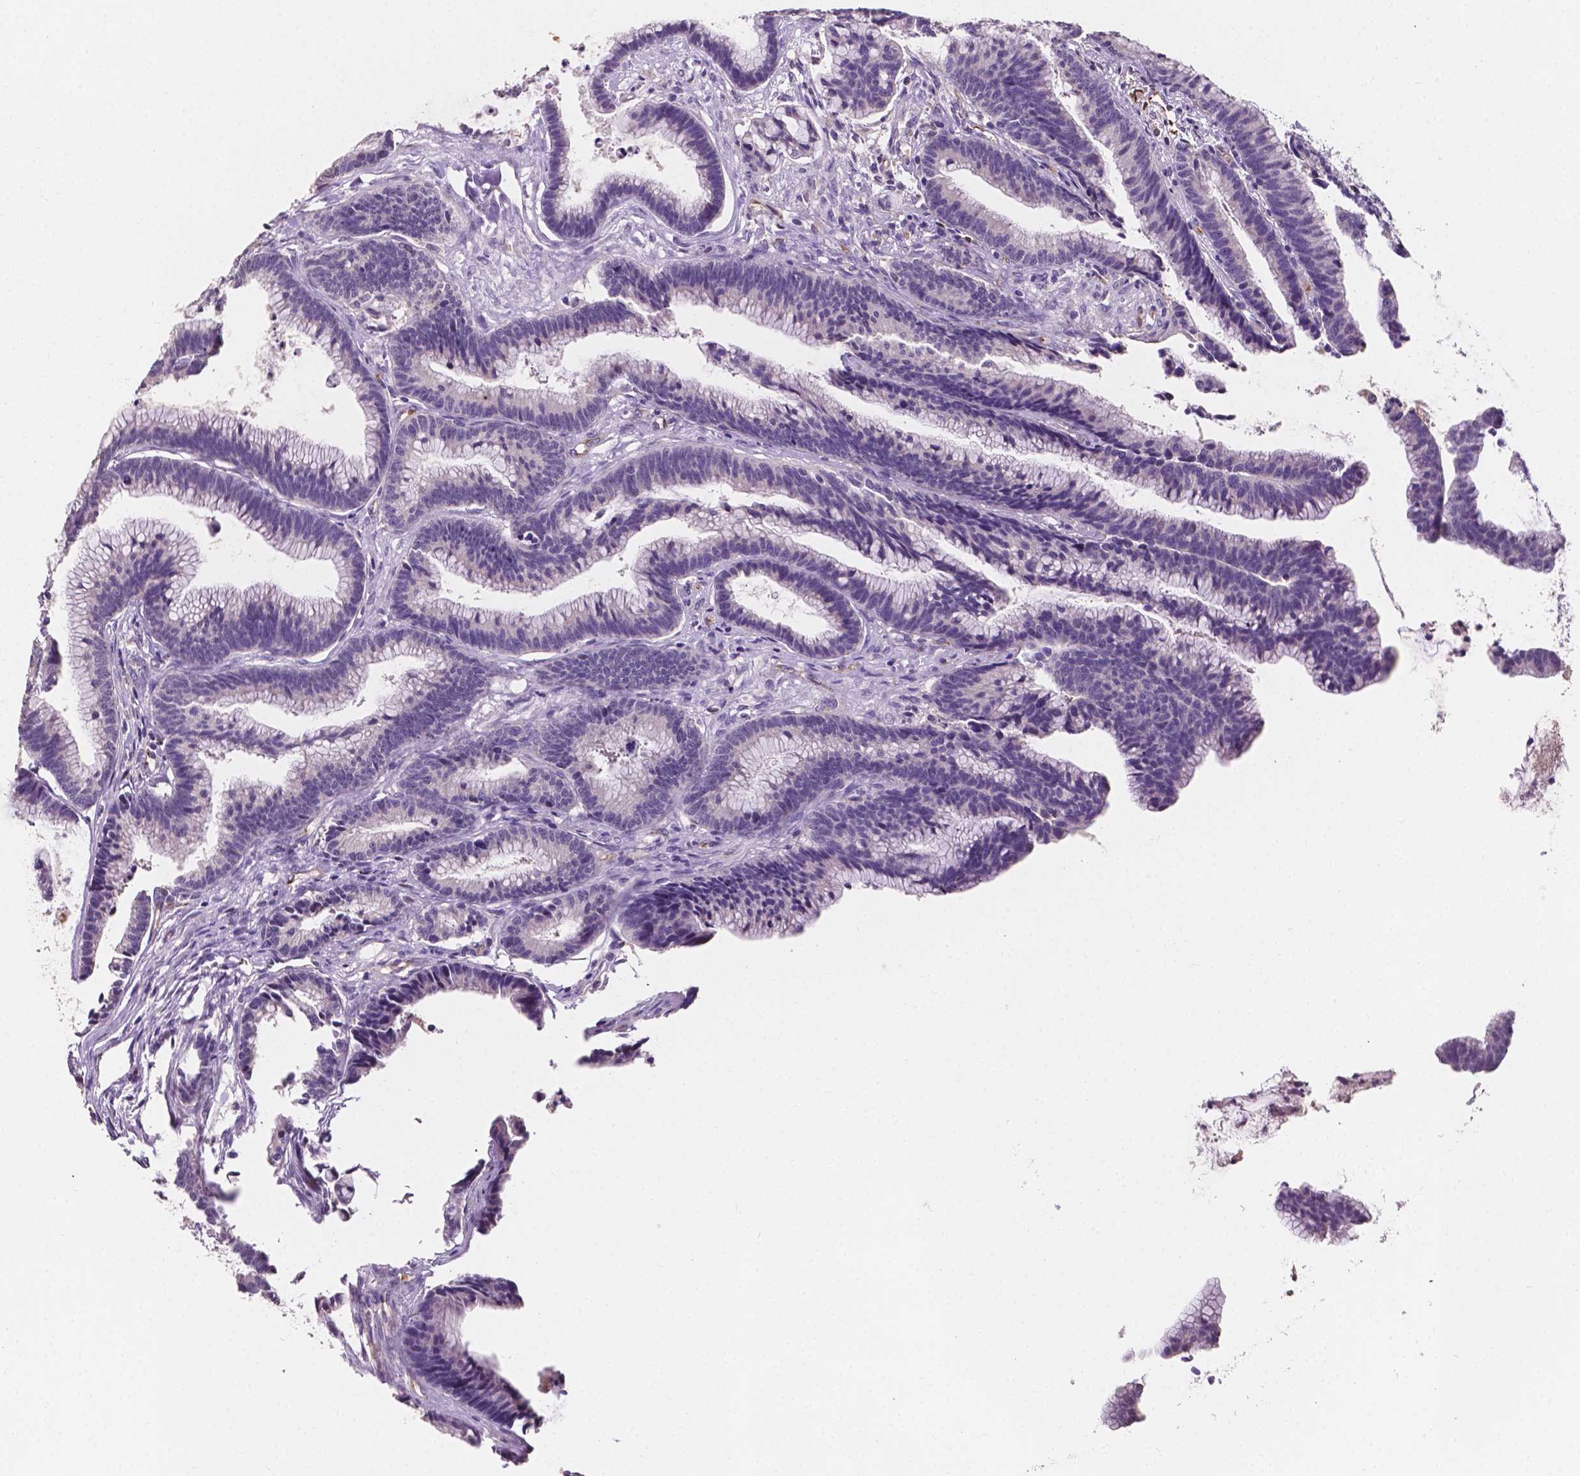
{"staining": {"intensity": "negative", "quantity": "none", "location": "none"}, "tissue": "colorectal cancer", "cell_type": "Tumor cells", "image_type": "cancer", "snomed": [{"axis": "morphology", "description": "Adenocarcinoma, NOS"}, {"axis": "topography", "description": "Colon"}], "caption": "IHC micrograph of neoplastic tissue: human colorectal cancer (adenocarcinoma) stained with DAB (3,3'-diaminobenzidine) shows no significant protein staining in tumor cells.", "gene": "SLC22A4", "patient": {"sex": "female", "age": 78}}